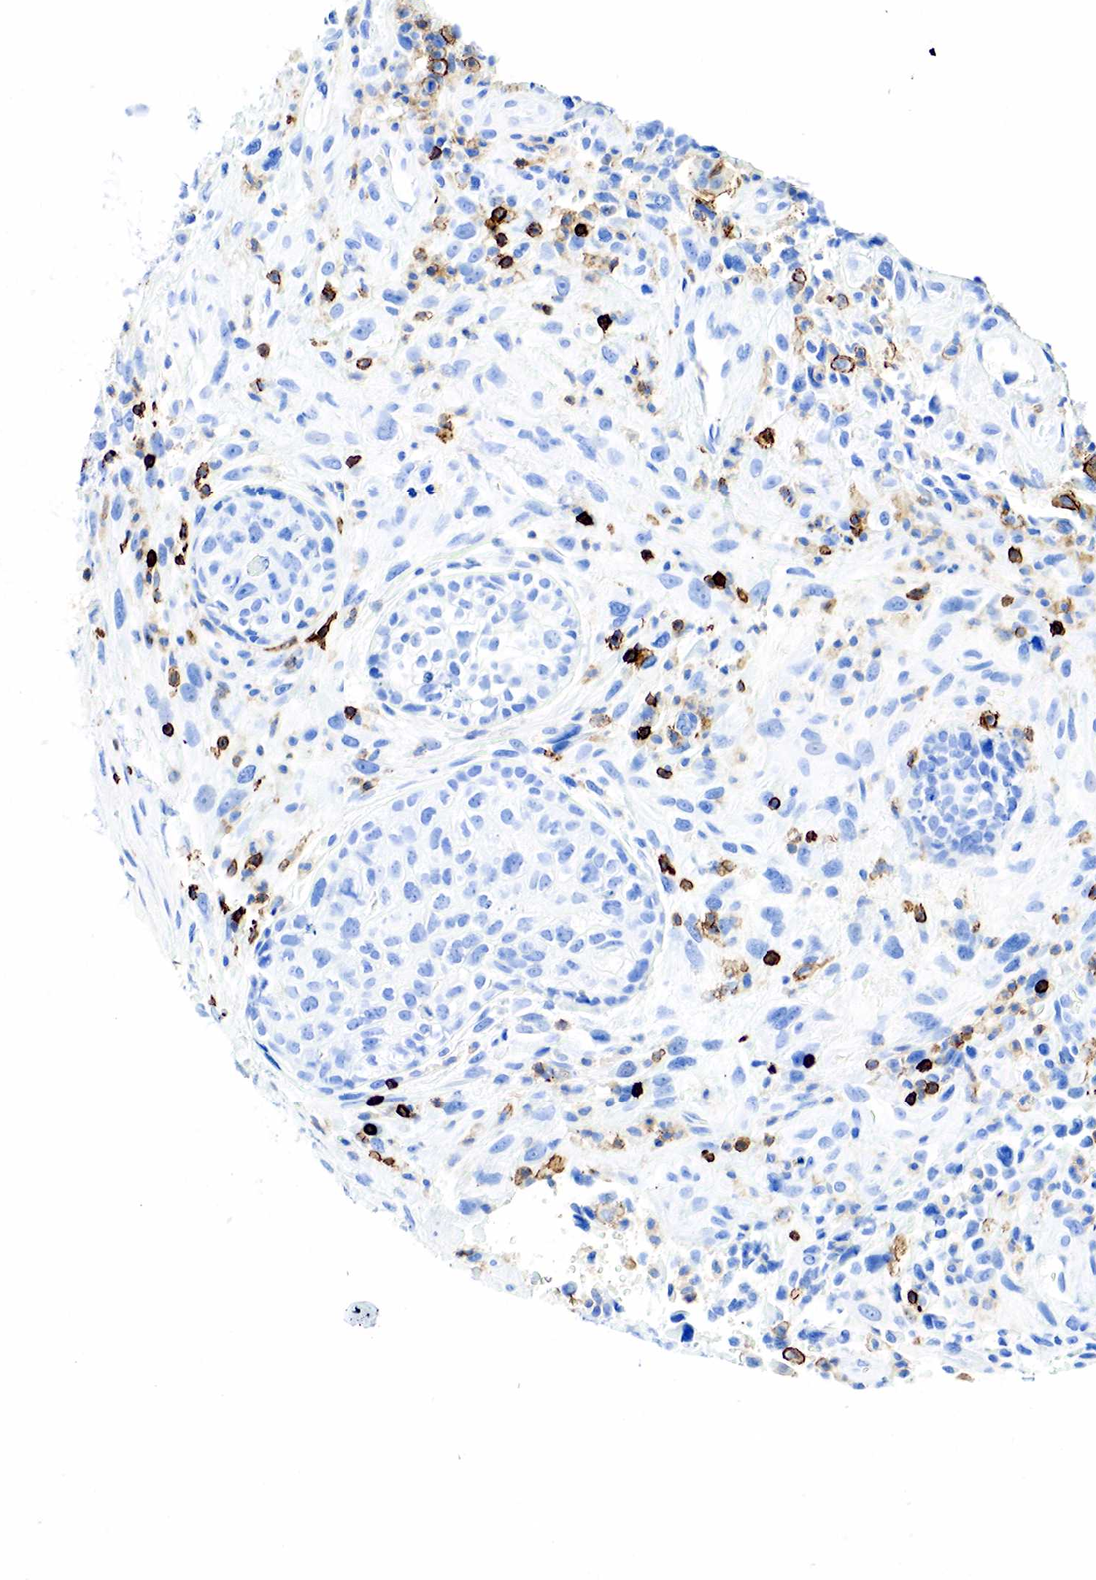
{"staining": {"intensity": "negative", "quantity": "none", "location": "none"}, "tissue": "breast cancer", "cell_type": "Tumor cells", "image_type": "cancer", "snomed": [{"axis": "morphology", "description": "Neoplasm, malignant, NOS"}, {"axis": "topography", "description": "Breast"}], "caption": "Immunohistochemical staining of malignant neoplasm (breast) demonstrates no significant positivity in tumor cells.", "gene": "PTPRC", "patient": {"sex": "female", "age": 50}}